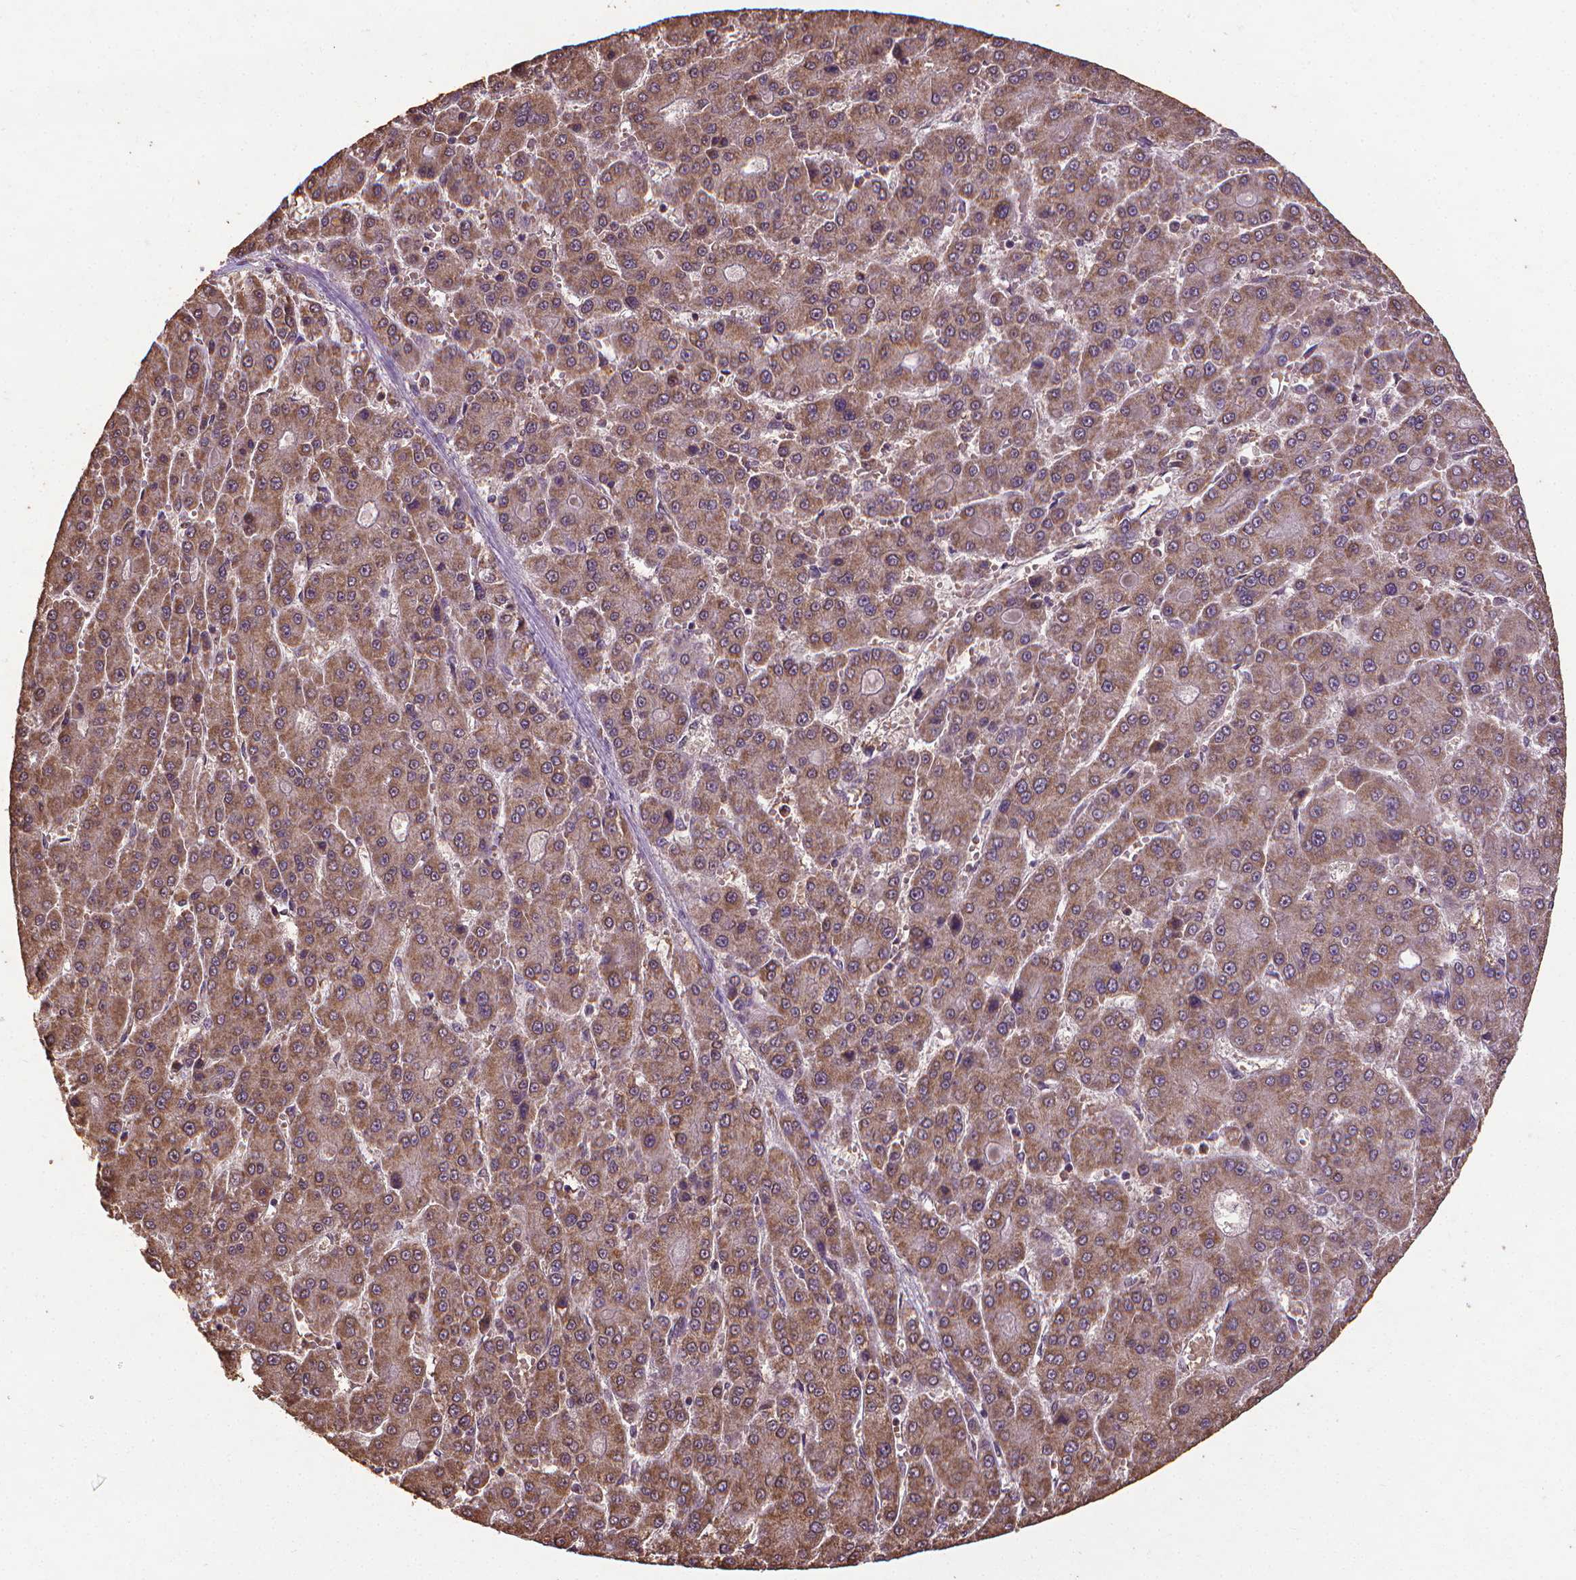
{"staining": {"intensity": "moderate", "quantity": ">75%", "location": "cytoplasmic/membranous"}, "tissue": "liver cancer", "cell_type": "Tumor cells", "image_type": "cancer", "snomed": [{"axis": "morphology", "description": "Carcinoma, Hepatocellular, NOS"}, {"axis": "topography", "description": "Liver"}], "caption": "DAB immunohistochemical staining of human liver cancer shows moderate cytoplasmic/membranous protein staining in approximately >75% of tumor cells.", "gene": "DCAF1", "patient": {"sex": "male", "age": 70}}